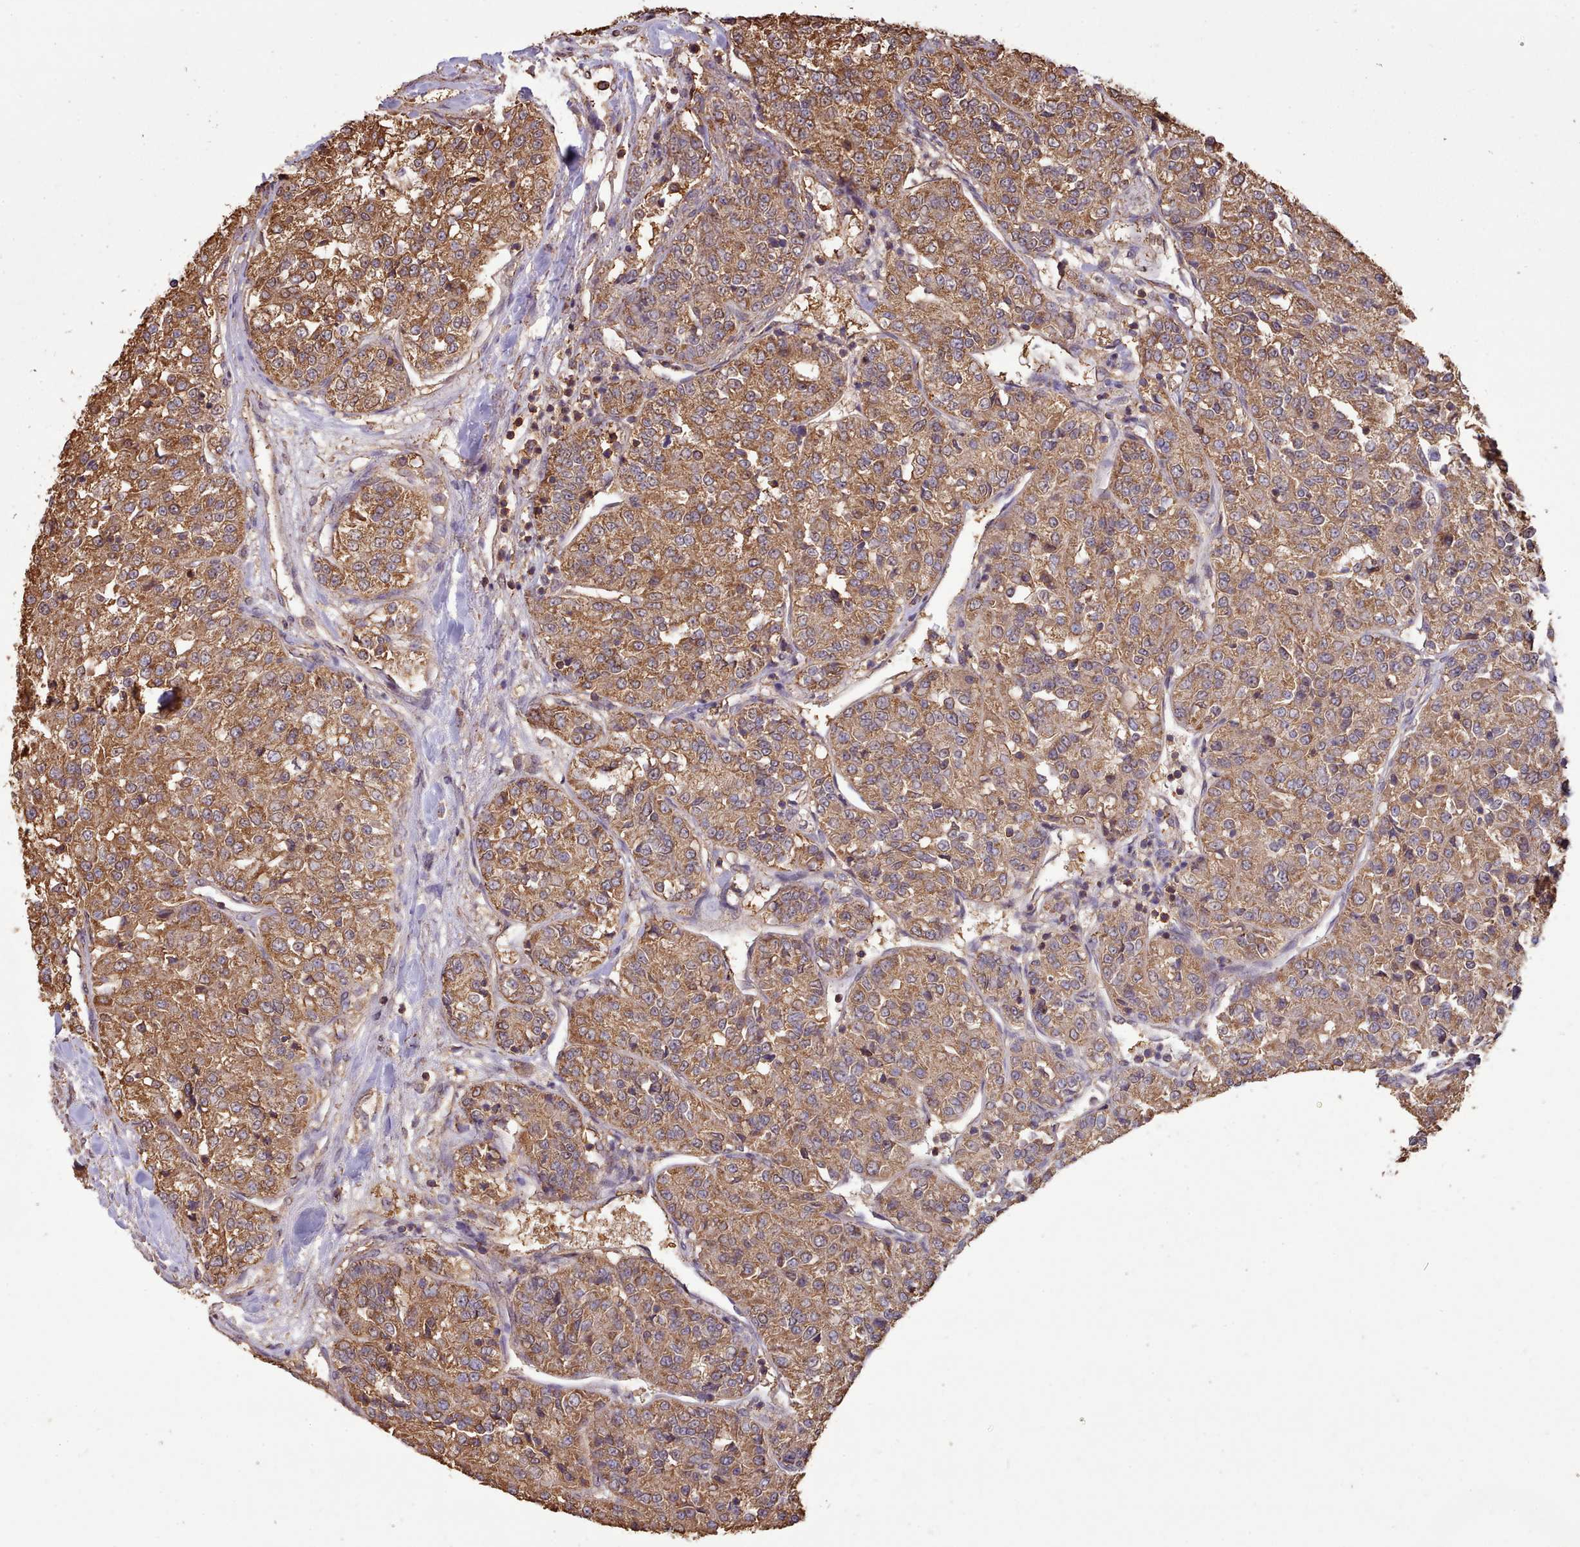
{"staining": {"intensity": "moderate", "quantity": ">75%", "location": "cytoplasmic/membranous"}, "tissue": "renal cancer", "cell_type": "Tumor cells", "image_type": "cancer", "snomed": [{"axis": "morphology", "description": "Adenocarcinoma, NOS"}, {"axis": "topography", "description": "Kidney"}], "caption": "Immunohistochemistry of adenocarcinoma (renal) demonstrates medium levels of moderate cytoplasmic/membranous staining in approximately >75% of tumor cells.", "gene": "METRN", "patient": {"sex": "female", "age": 63}}